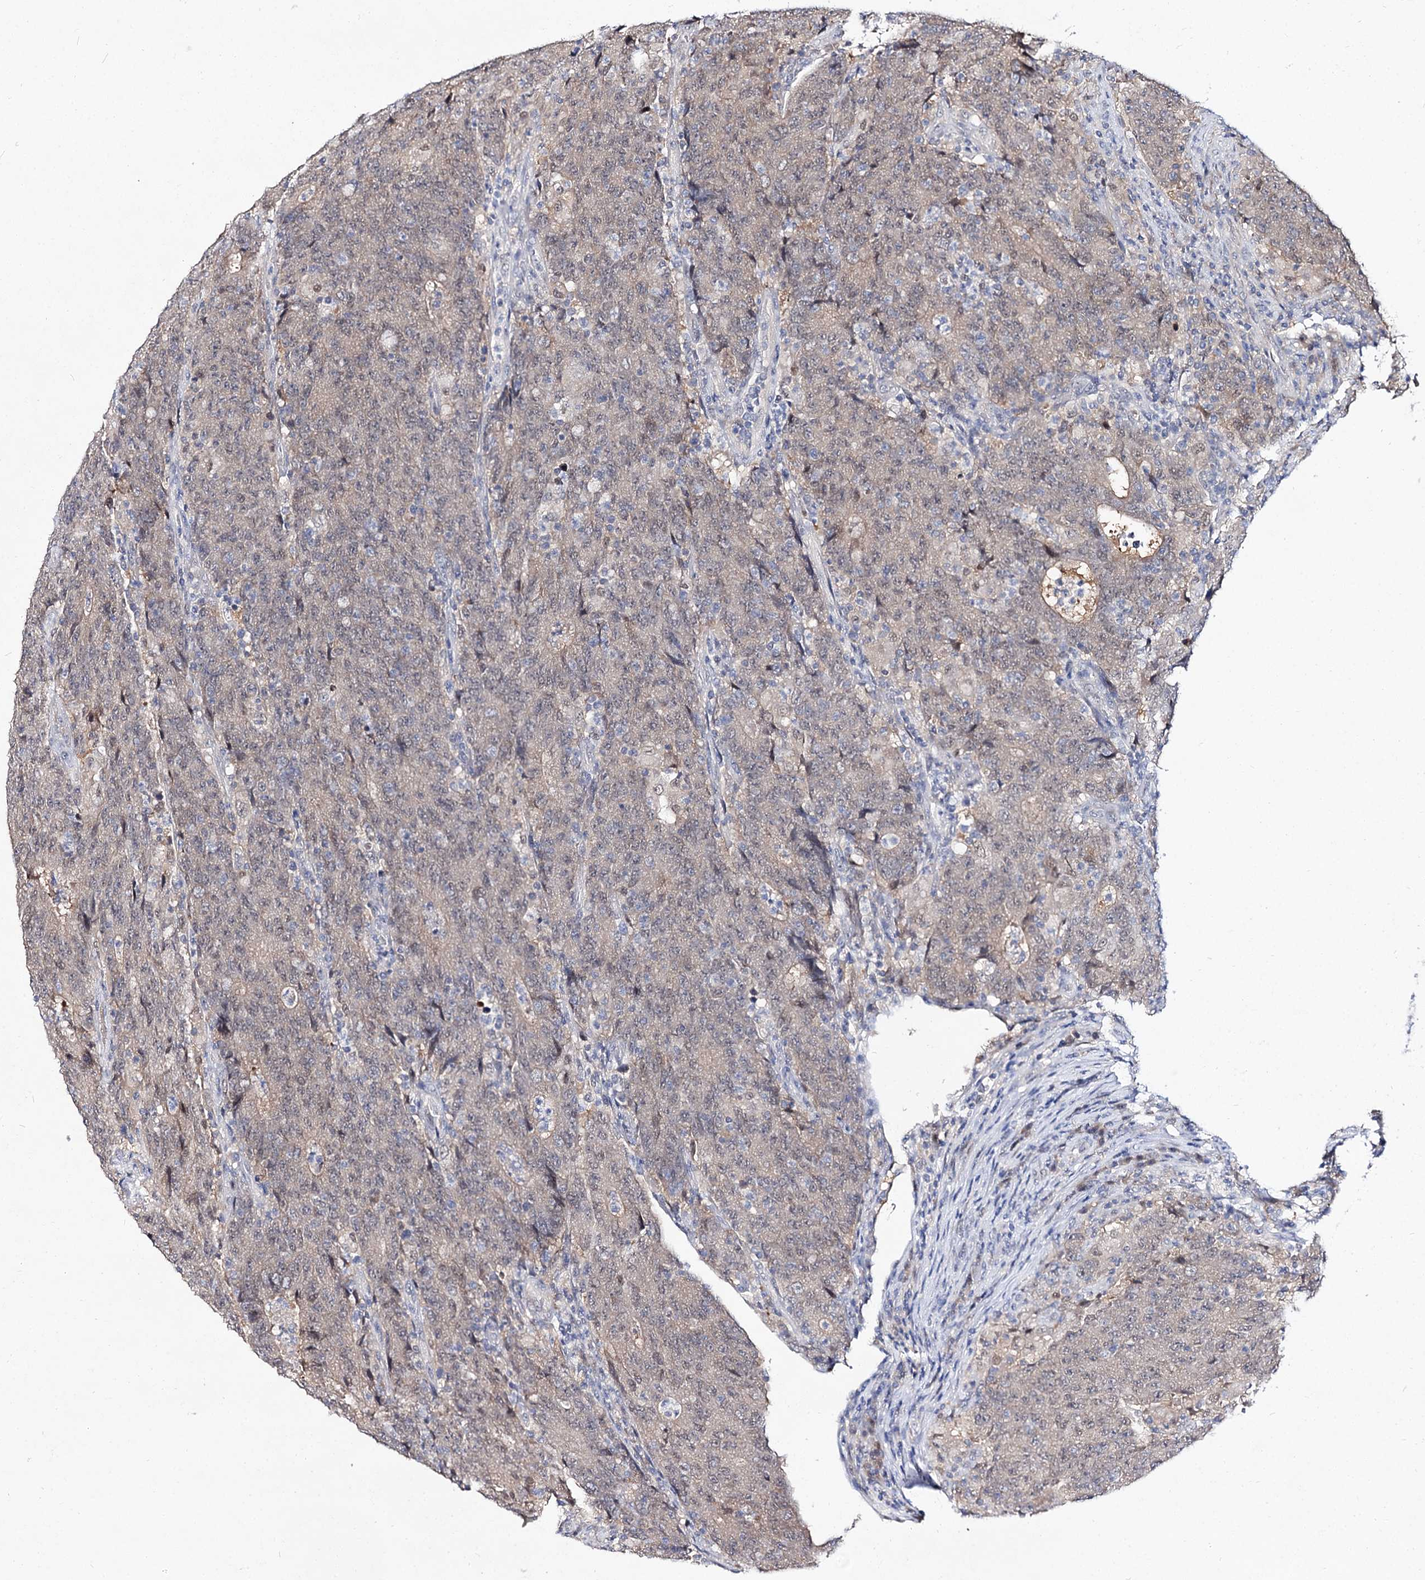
{"staining": {"intensity": "negative", "quantity": "none", "location": "none"}, "tissue": "colorectal cancer", "cell_type": "Tumor cells", "image_type": "cancer", "snomed": [{"axis": "morphology", "description": "Adenocarcinoma, NOS"}, {"axis": "topography", "description": "Colon"}], "caption": "Adenocarcinoma (colorectal) was stained to show a protein in brown. There is no significant positivity in tumor cells.", "gene": "ACTR6", "patient": {"sex": "female", "age": 75}}